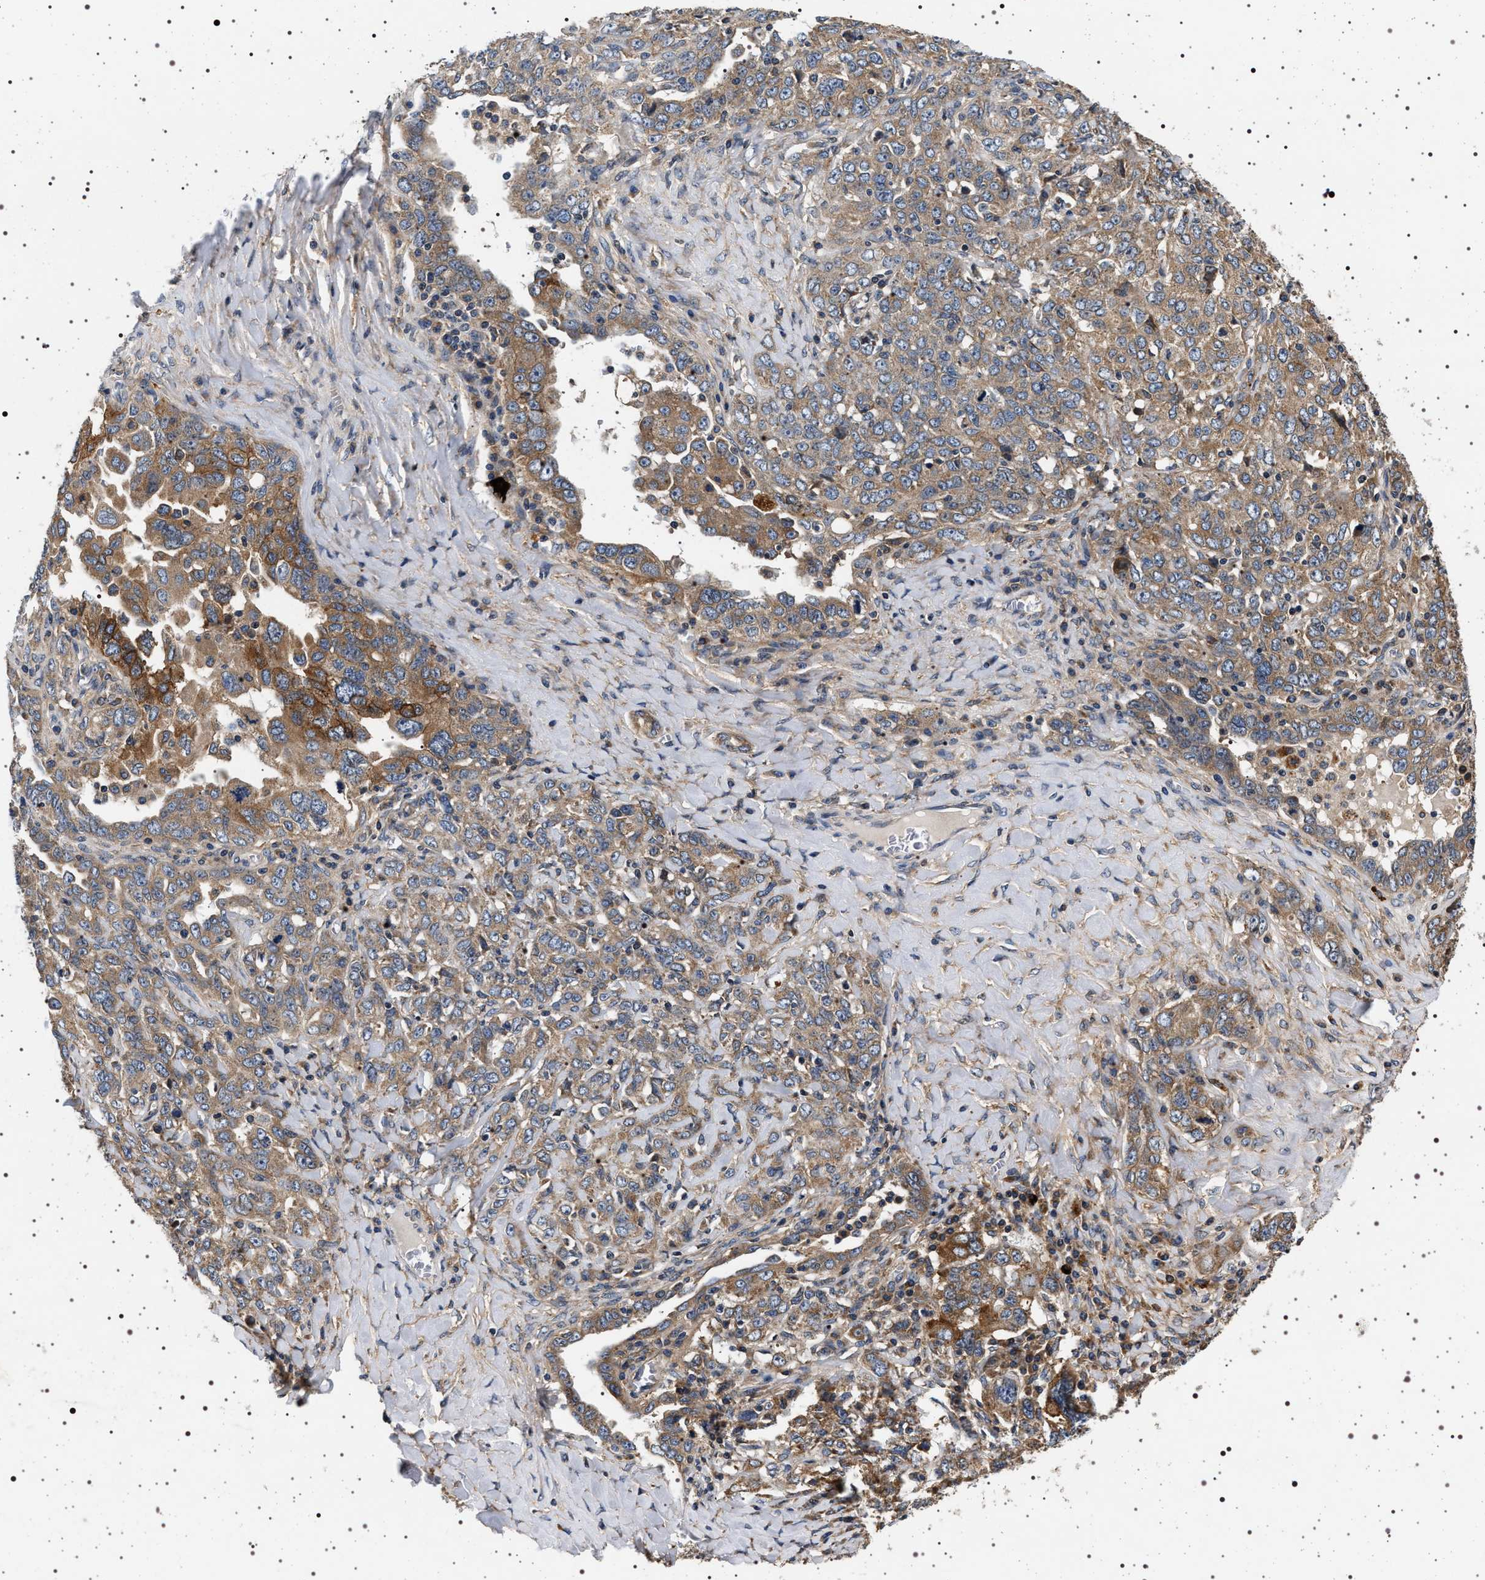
{"staining": {"intensity": "moderate", "quantity": ">75%", "location": "cytoplasmic/membranous"}, "tissue": "ovarian cancer", "cell_type": "Tumor cells", "image_type": "cancer", "snomed": [{"axis": "morphology", "description": "Carcinoma, endometroid"}, {"axis": "topography", "description": "Ovary"}], "caption": "DAB immunohistochemical staining of ovarian cancer (endometroid carcinoma) shows moderate cytoplasmic/membranous protein expression in approximately >75% of tumor cells. (DAB (3,3'-diaminobenzidine) IHC with brightfield microscopy, high magnification).", "gene": "DCBLD2", "patient": {"sex": "female", "age": 62}}